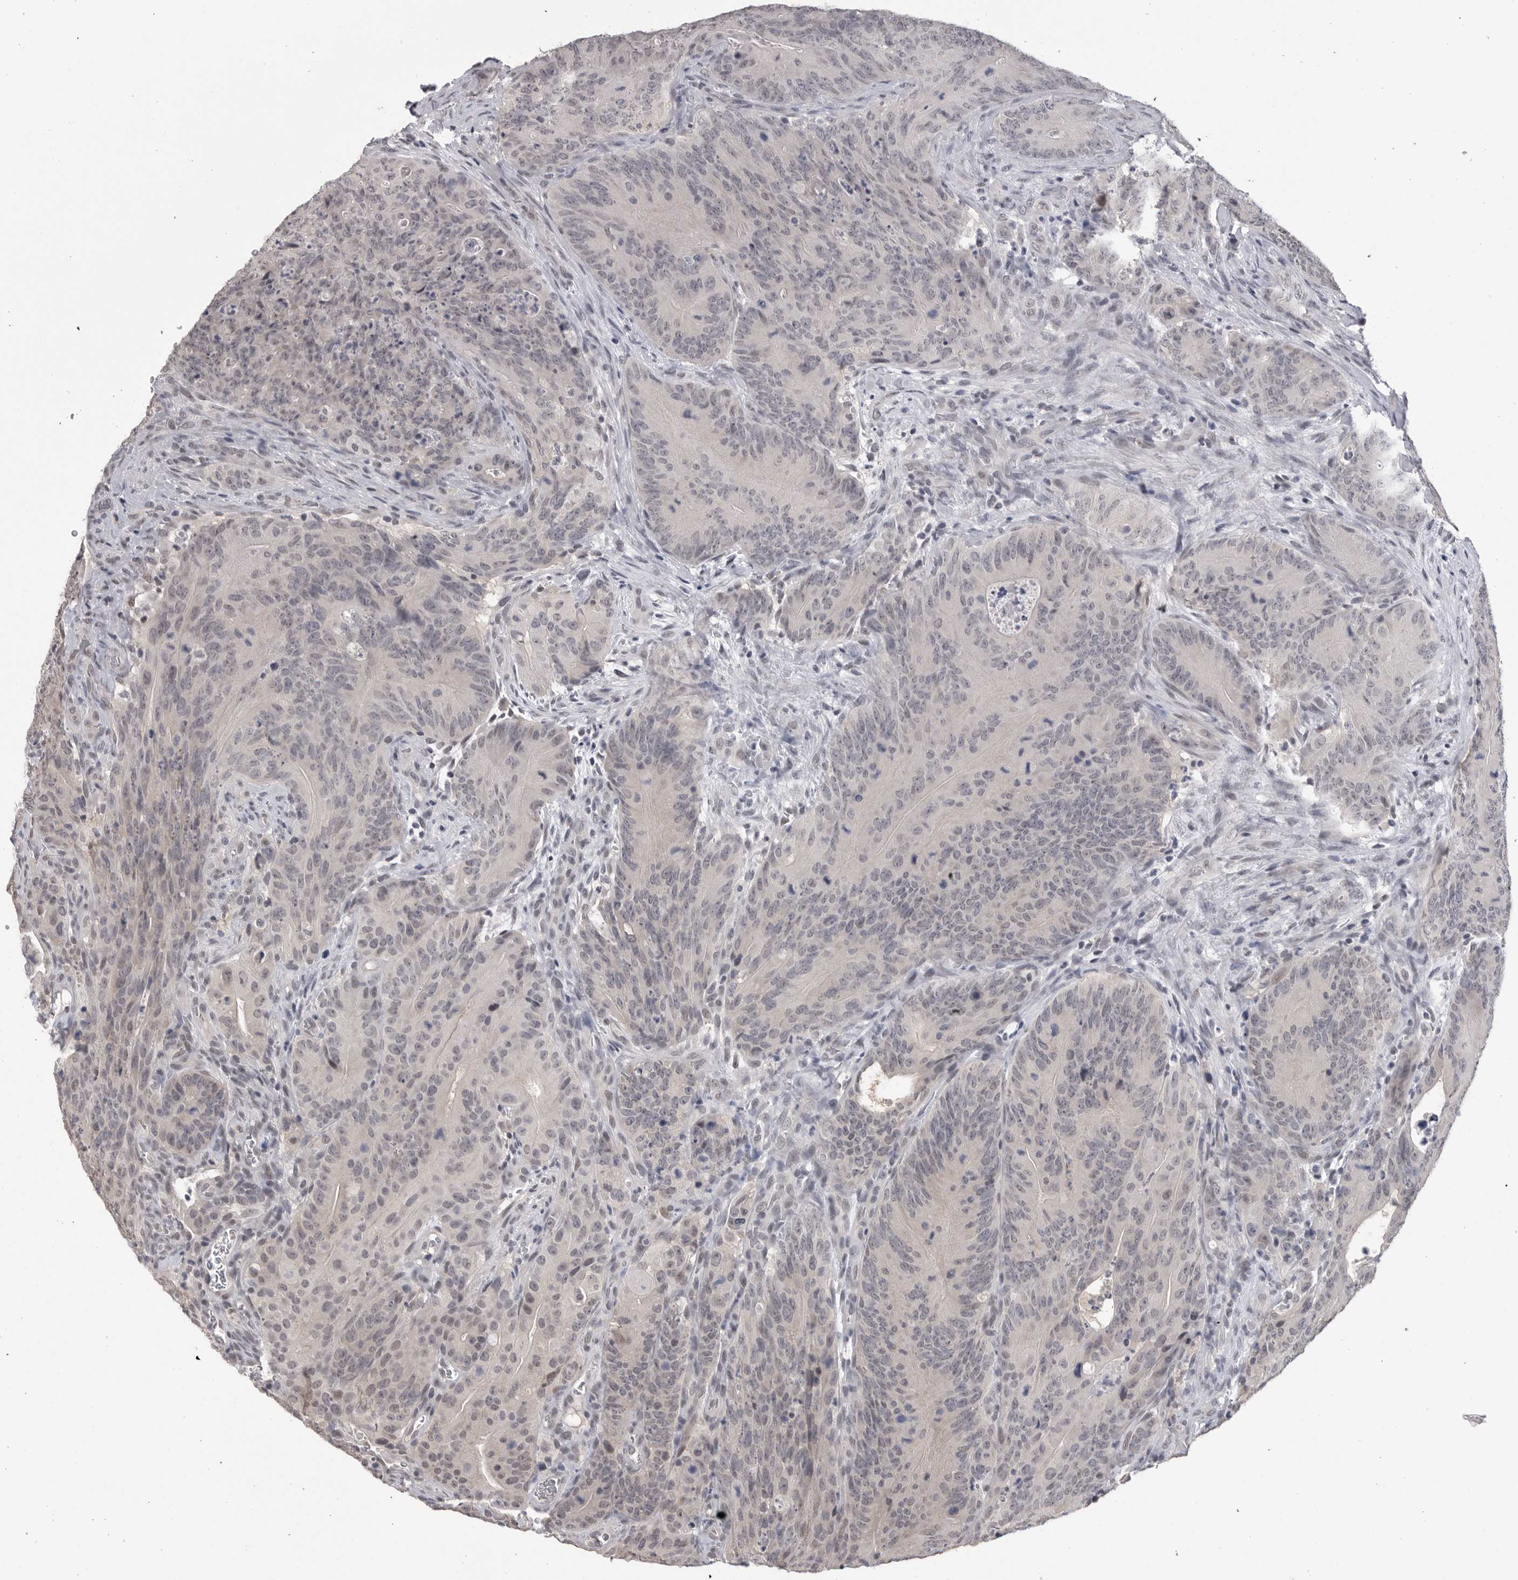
{"staining": {"intensity": "negative", "quantity": "none", "location": "none"}, "tissue": "colorectal cancer", "cell_type": "Tumor cells", "image_type": "cancer", "snomed": [{"axis": "morphology", "description": "Normal tissue, NOS"}, {"axis": "topography", "description": "Colon"}], "caption": "This histopathology image is of colorectal cancer stained with immunohistochemistry (IHC) to label a protein in brown with the nuclei are counter-stained blue. There is no expression in tumor cells.", "gene": "DLG2", "patient": {"sex": "female", "age": 82}}